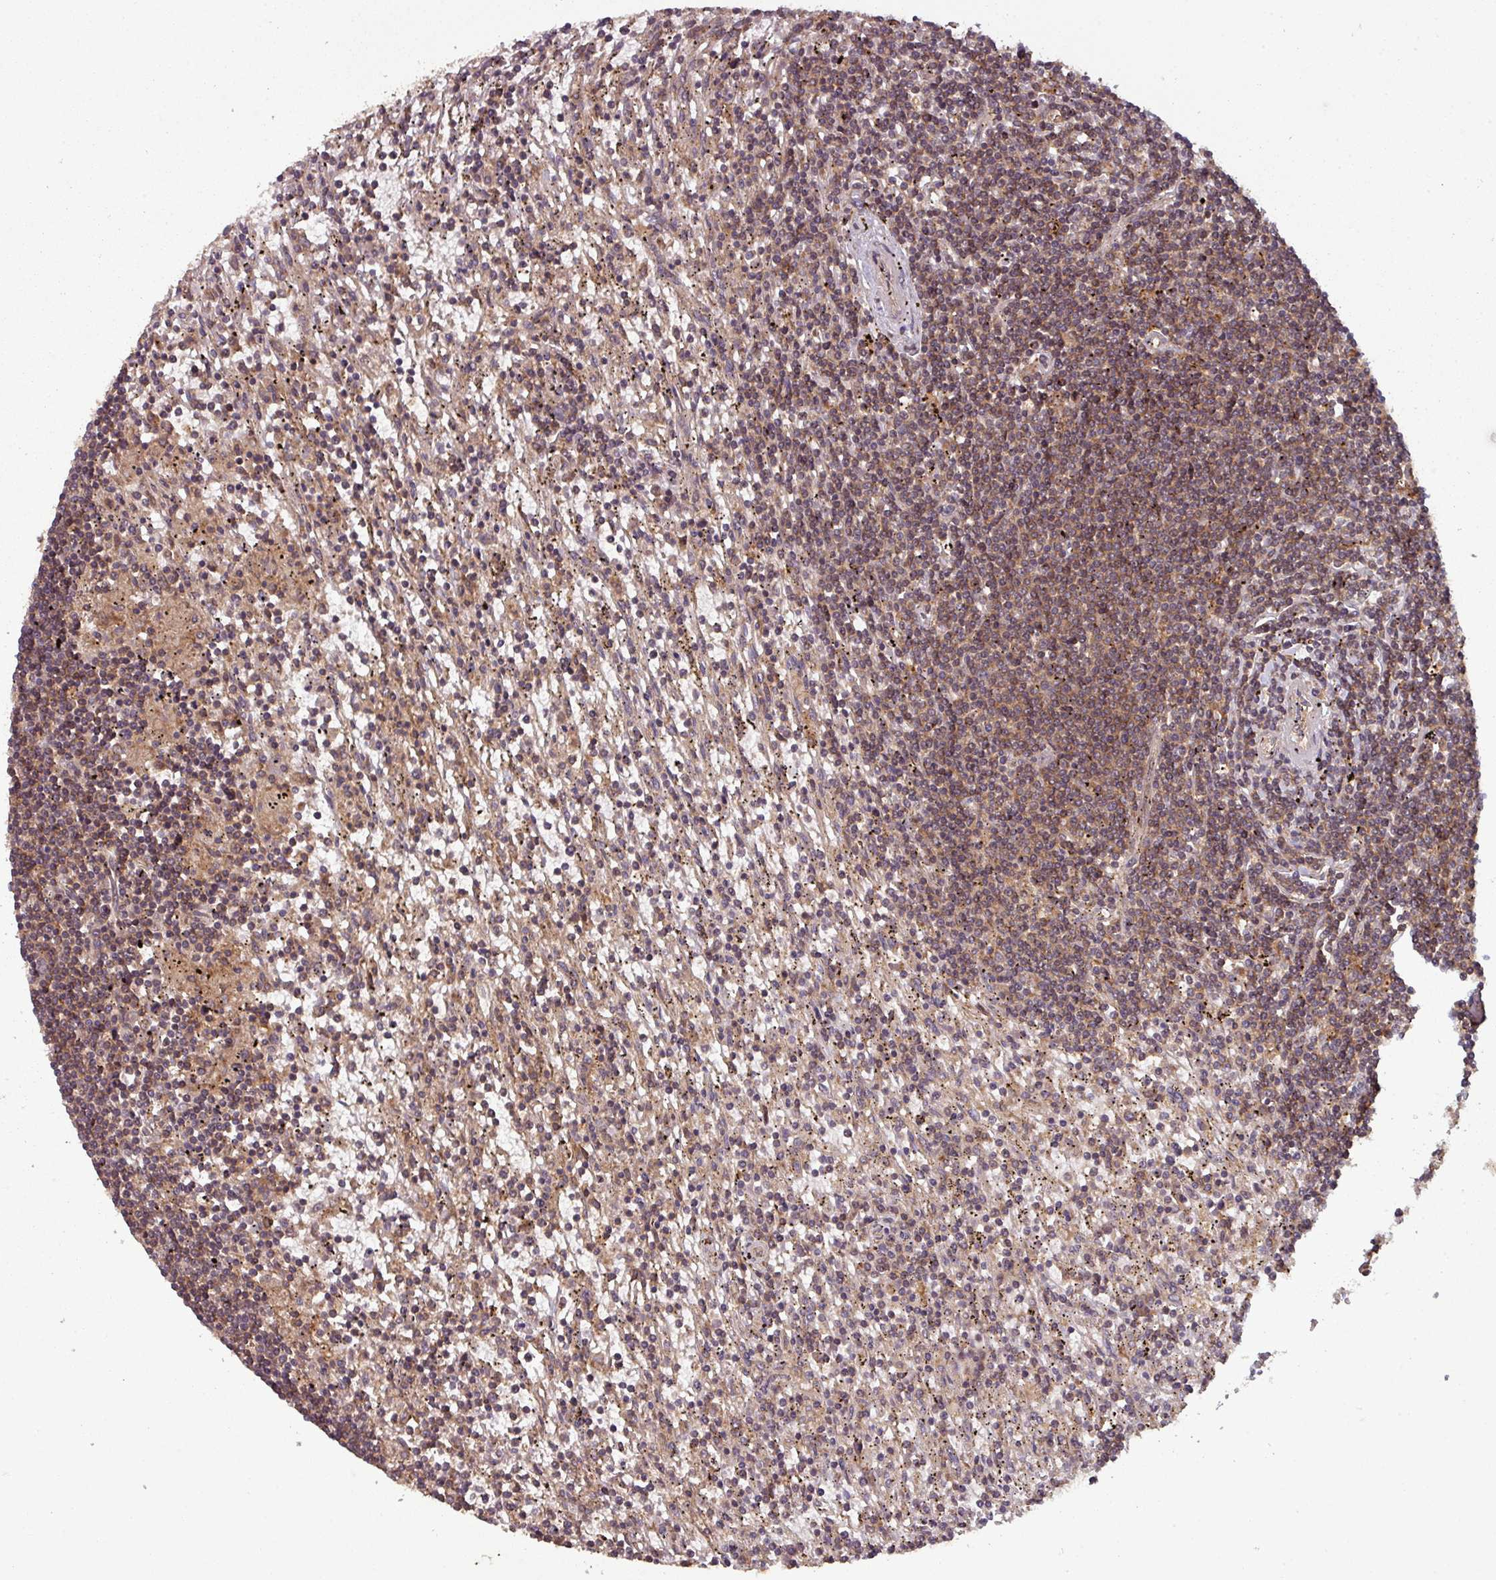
{"staining": {"intensity": "weak", "quantity": "25%-75%", "location": "cytoplasmic/membranous"}, "tissue": "lymphoma", "cell_type": "Tumor cells", "image_type": "cancer", "snomed": [{"axis": "morphology", "description": "Malignant lymphoma, non-Hodgkin's type, Low grade"}, {"axis": "topography", "description": "Spleen"}], "caption": "High-power microscopy captured an immunohistochemistry (IHC) photomicrograph of lymphoma, revealing weak cytoplasmic/membranous positivity in about 25%-75% of tumor cells.", "gene": "GSKIP", "patient": {"sex": "male", "age": 76}}